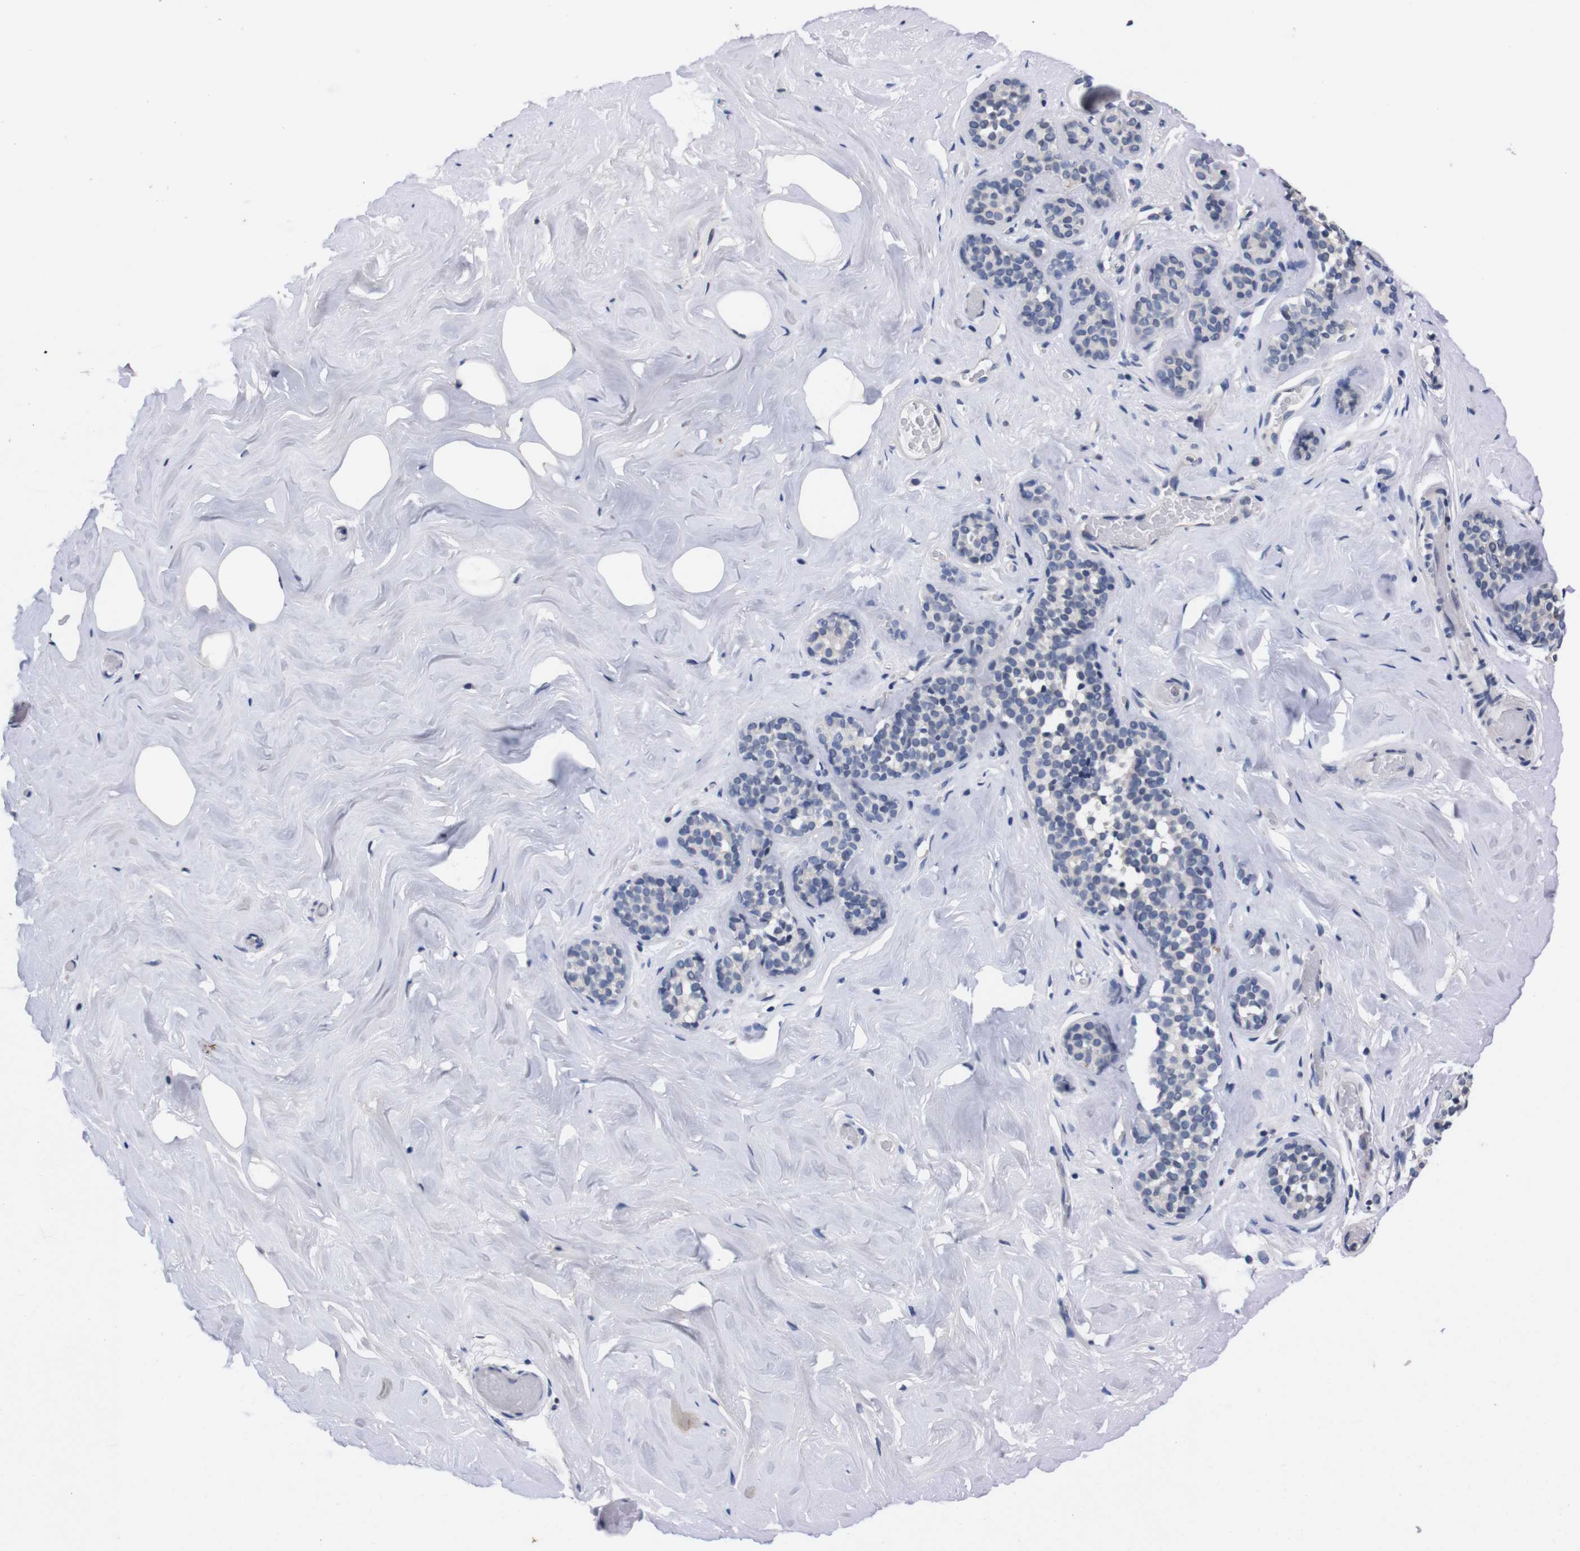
{"staining": {"intensity": "negative", "quantity": "none", "location": "none"}, "tissue": "breast", "cell_type": "Adipocytes", "image_type": "normal", "snomed": [{"axis": "morphology", "description": "Normal tissue, NOS"}, {"axis": "topography", "description": "Breast"}], "caption": "This is a micrograph of IHC staining of benign breast, which shows no positivity in adipocytes.", "gene": "TNFRSF21", "patient": {"sex": "female", "age": 75}}